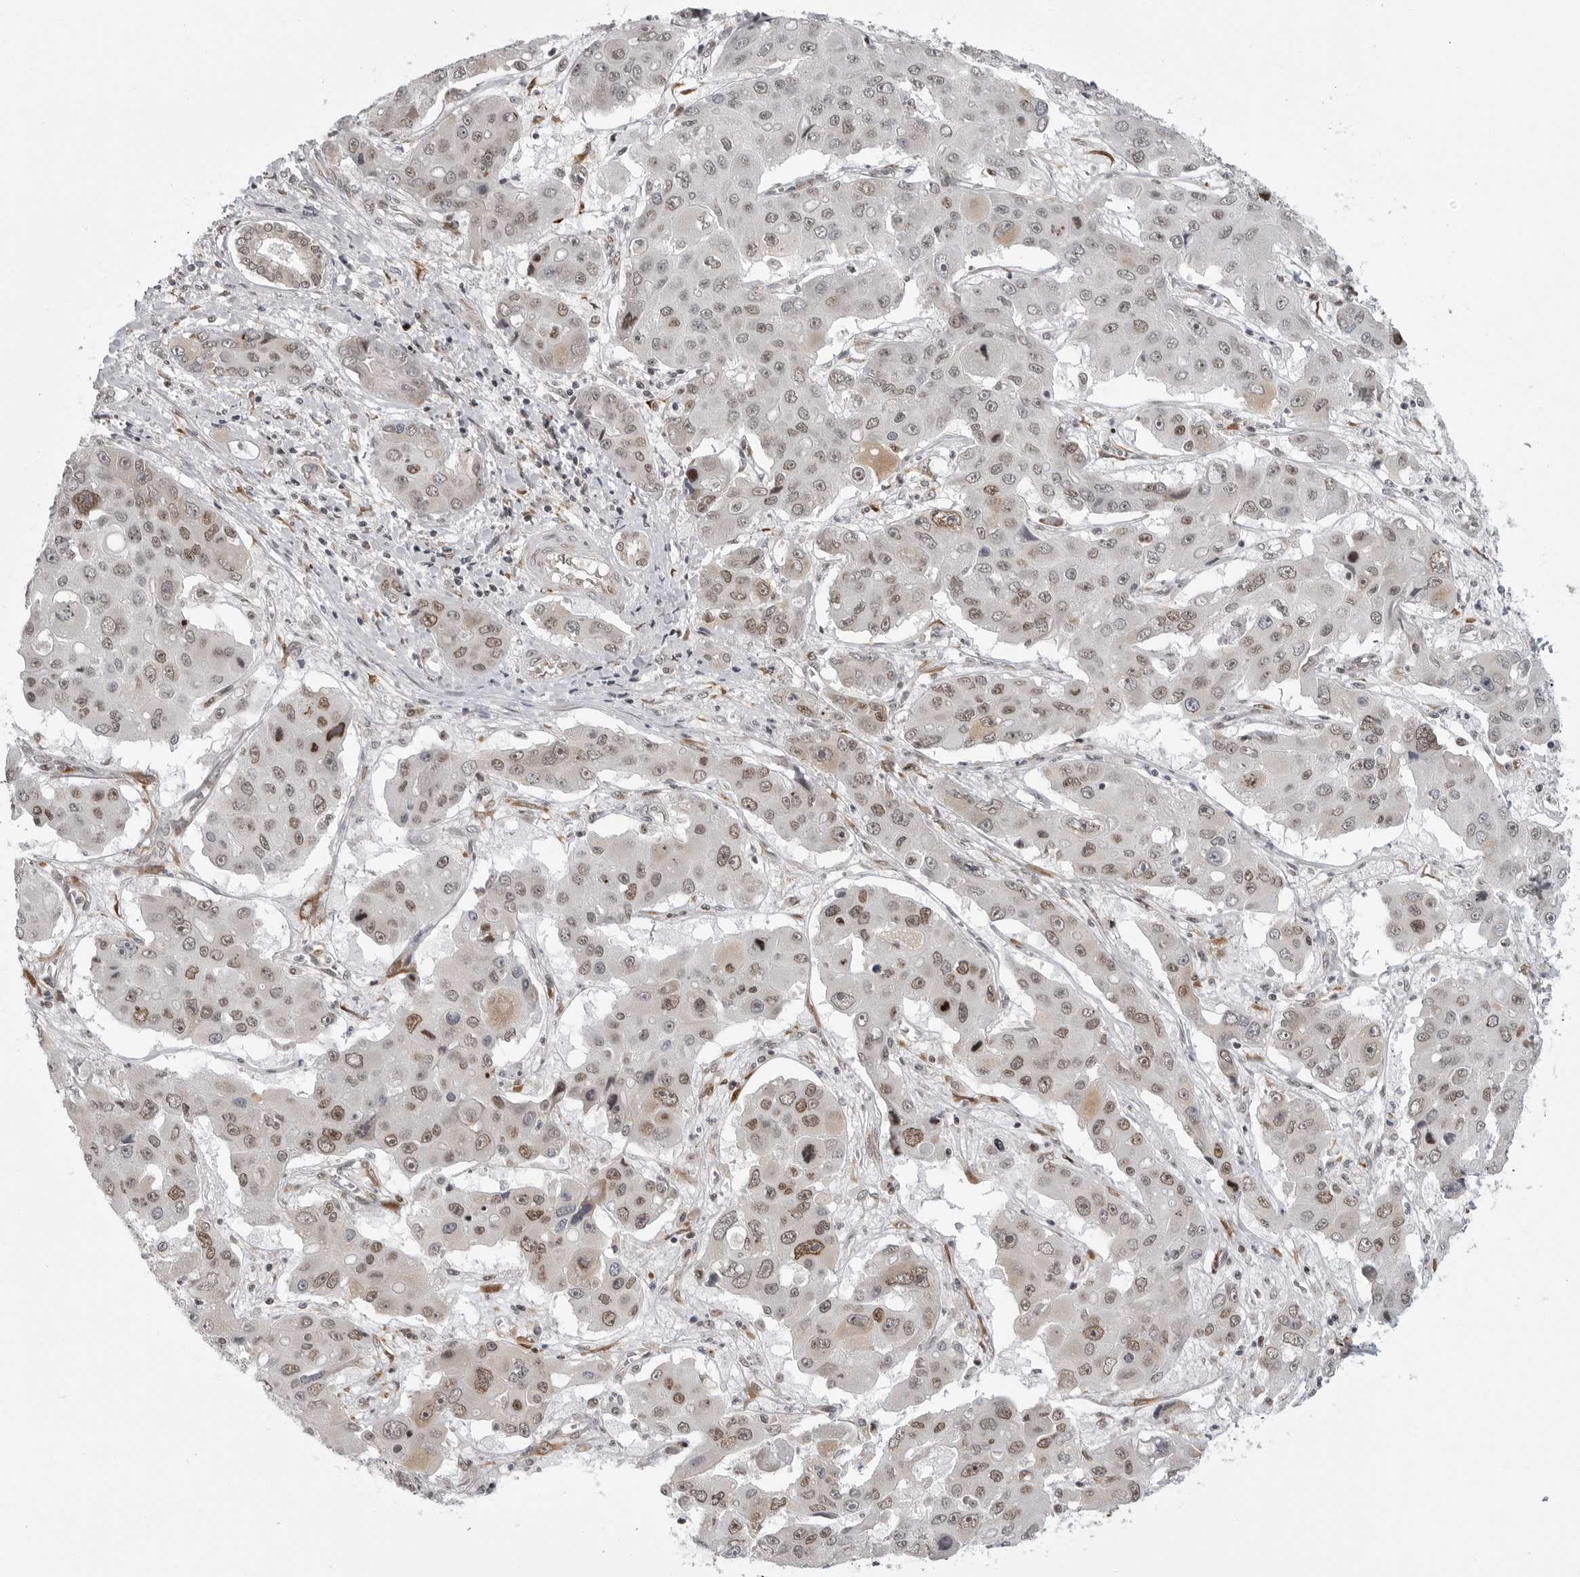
{"staining": {"intensity": "weak", "quantity": "25%-75%", "location": "nuclear"}, "tissue": "liver cancer", "cell_type": "Tumor cells", "image_type": "cancer", "snomed": [{"axis": "morphology", "description": "Cholangiocarcinoma"}, {"axis": "topography", "description": "Liver"}], "caption": "Liver cholangiocarcinoma stained with immunohistochemistry shows weak nuclear positivity in about 25%-75% of tumor cells. (DAB (3,3'-diaminobenzidine) IHC, brown staining for protein, blue staining for nuclei).", "gene": "PRDM10", "patient": {"sex": "male", "age": 67}}